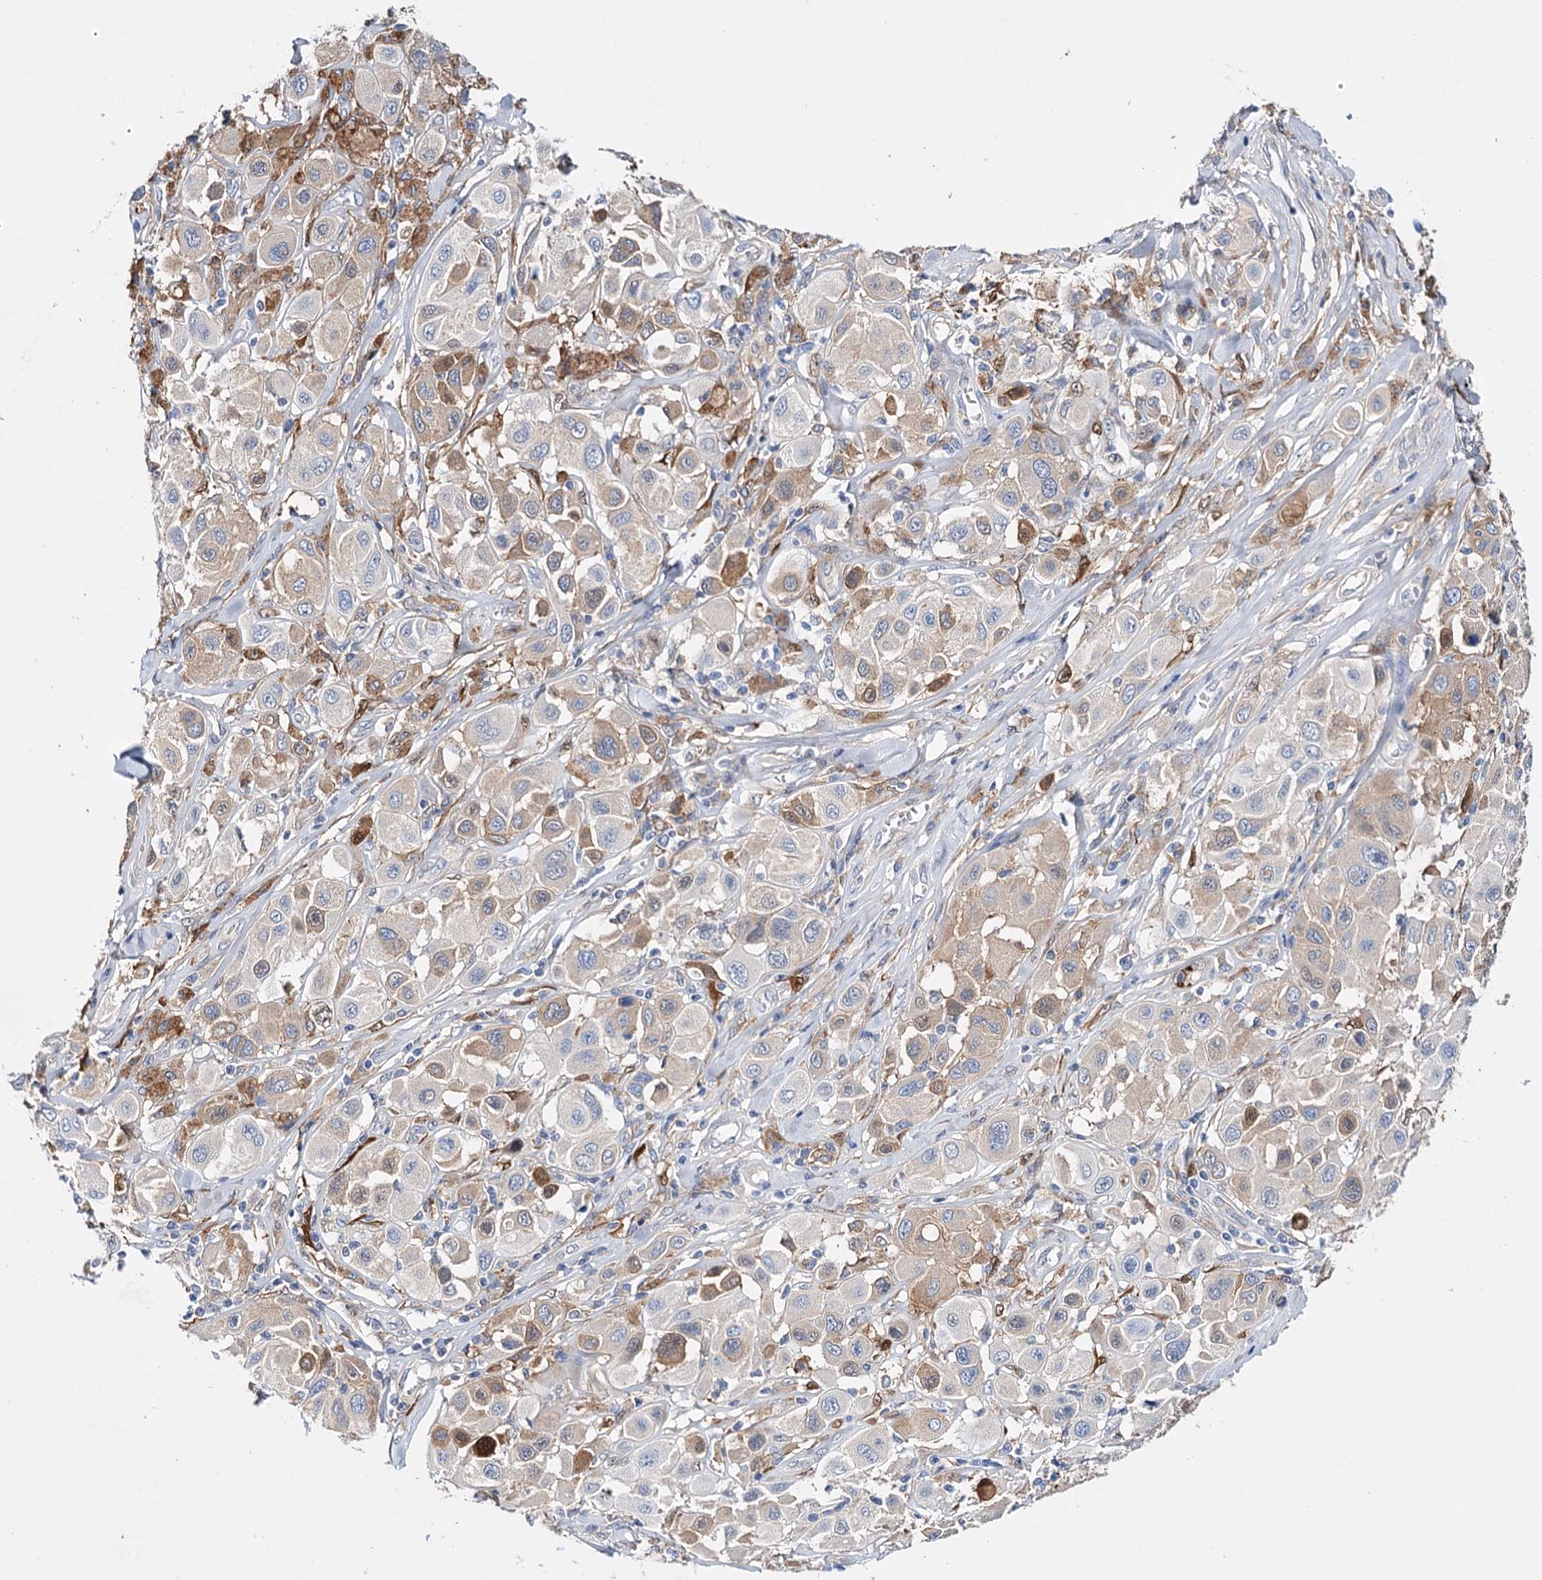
{"staining": {"intensity": "moderate", "quantity": "25%-75%", "location": "cytoplasmic/membranous"}, "tissue": "melanoma", "cell_type": "Tumor cells", "image_type": "cancer", "snomed": [{"axis": "morphology", "description": "Malignant melanoma, Metastatic site"}, {"axis": "topography", "description": "Skin"}], "caption": "Approximately 25%-75% of tumor cells in malignant melanoma (metastatic site) exhibit moderate cytoplasmic/membranous protein positivity as visualized by brown immunohistochemical staining.", "gene": "CFAP46", "patient": {"sex": "male", "age": 41}}